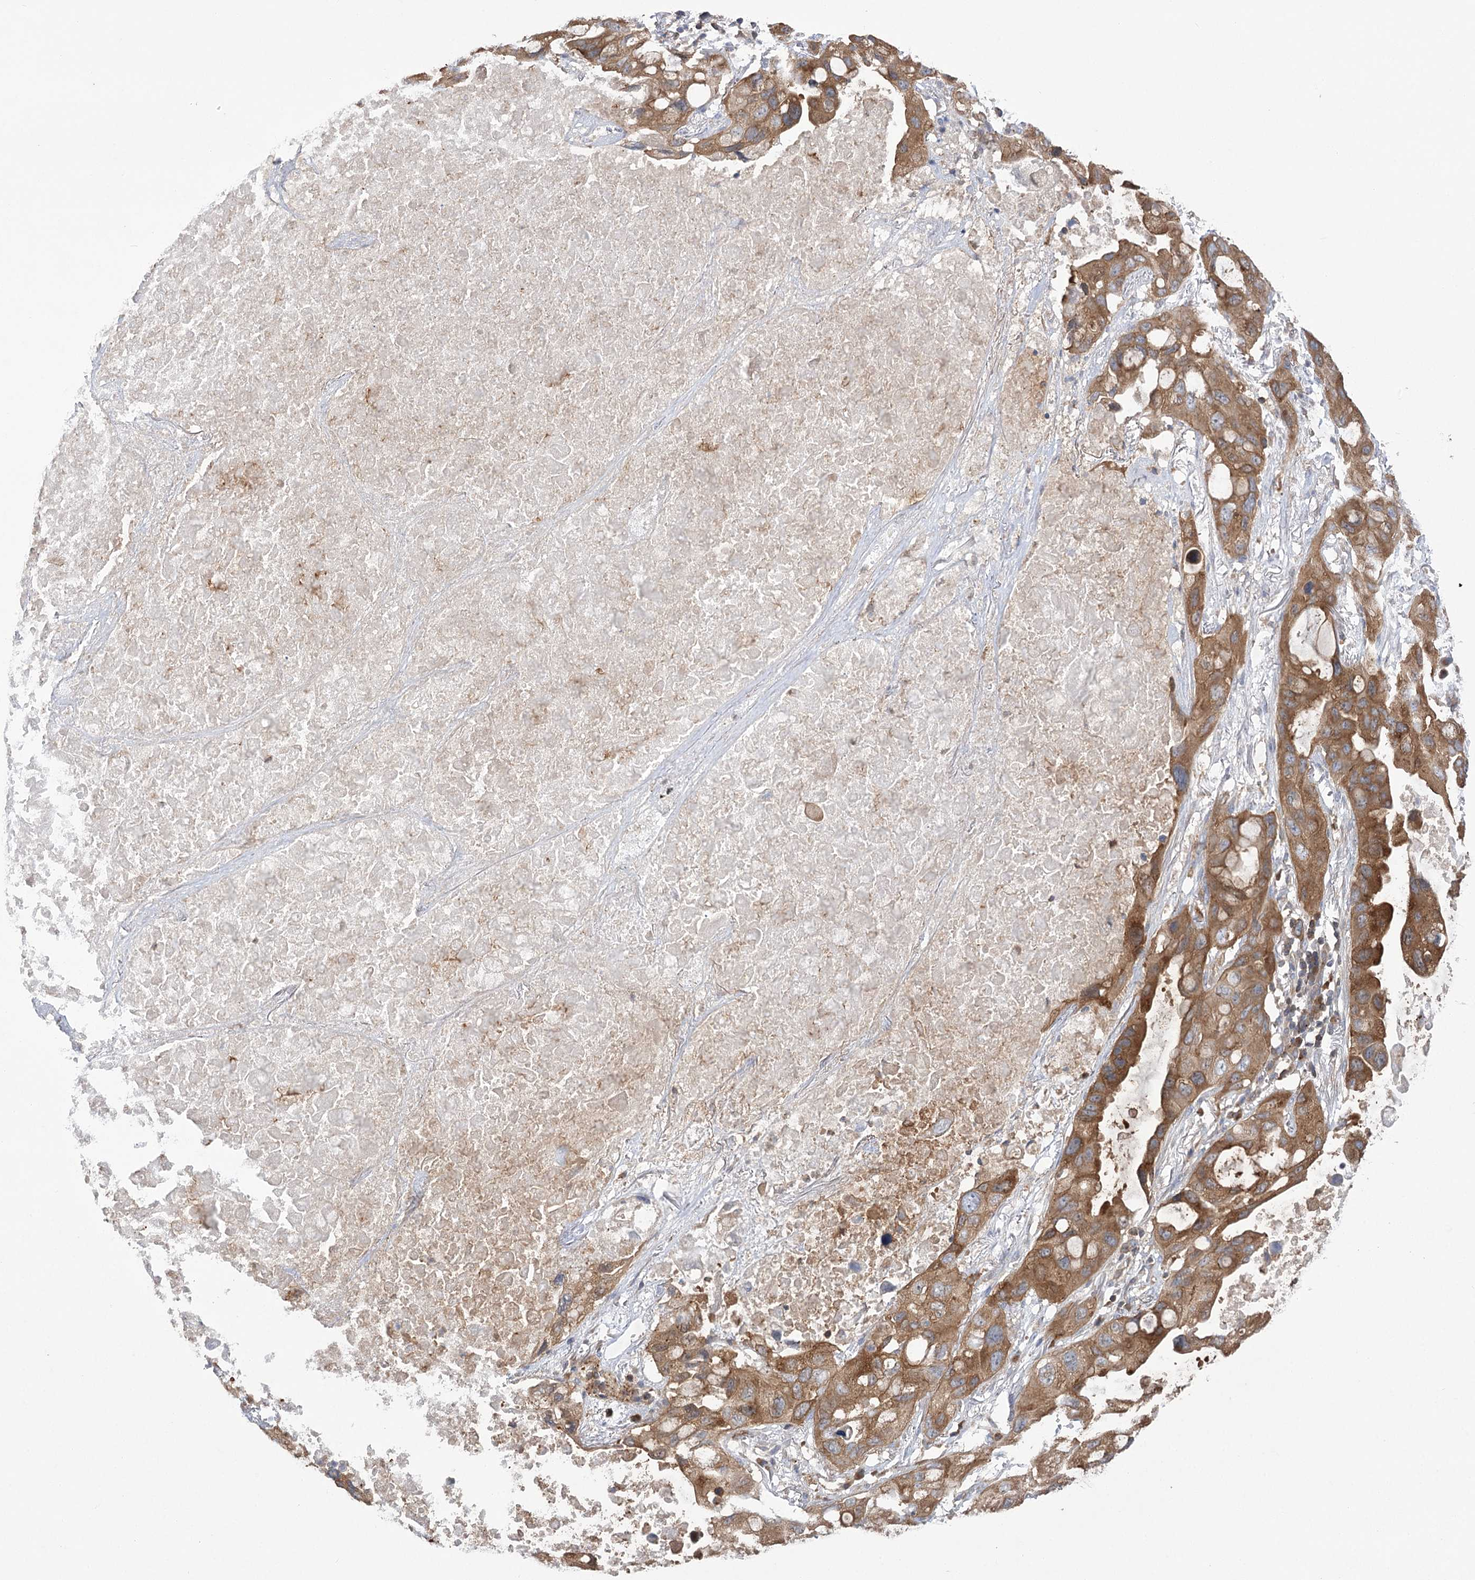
{"staining": {"intensity": "moderate", "quantity": ">75%", "location": "cytoplasmic/membranous"}, "tissue": "lung cancer", "cell_type": "Tumor cells", "image_type": "cancer", "snomed": [{"axis": "morphology", "description": "Squamous cell carcinoma, NOS"}, {"axis": "topography", "description": "Lung"}], "caption": "Immunohistochemistry of human lung cancer (squamous cell carcinoma) exhibits medium levels of moderate cytoplasmic/membranous staining in approximately >75% of tumor cells.", "gene": "VPS37B", "patient": {"sex": "female", "age": 73}}